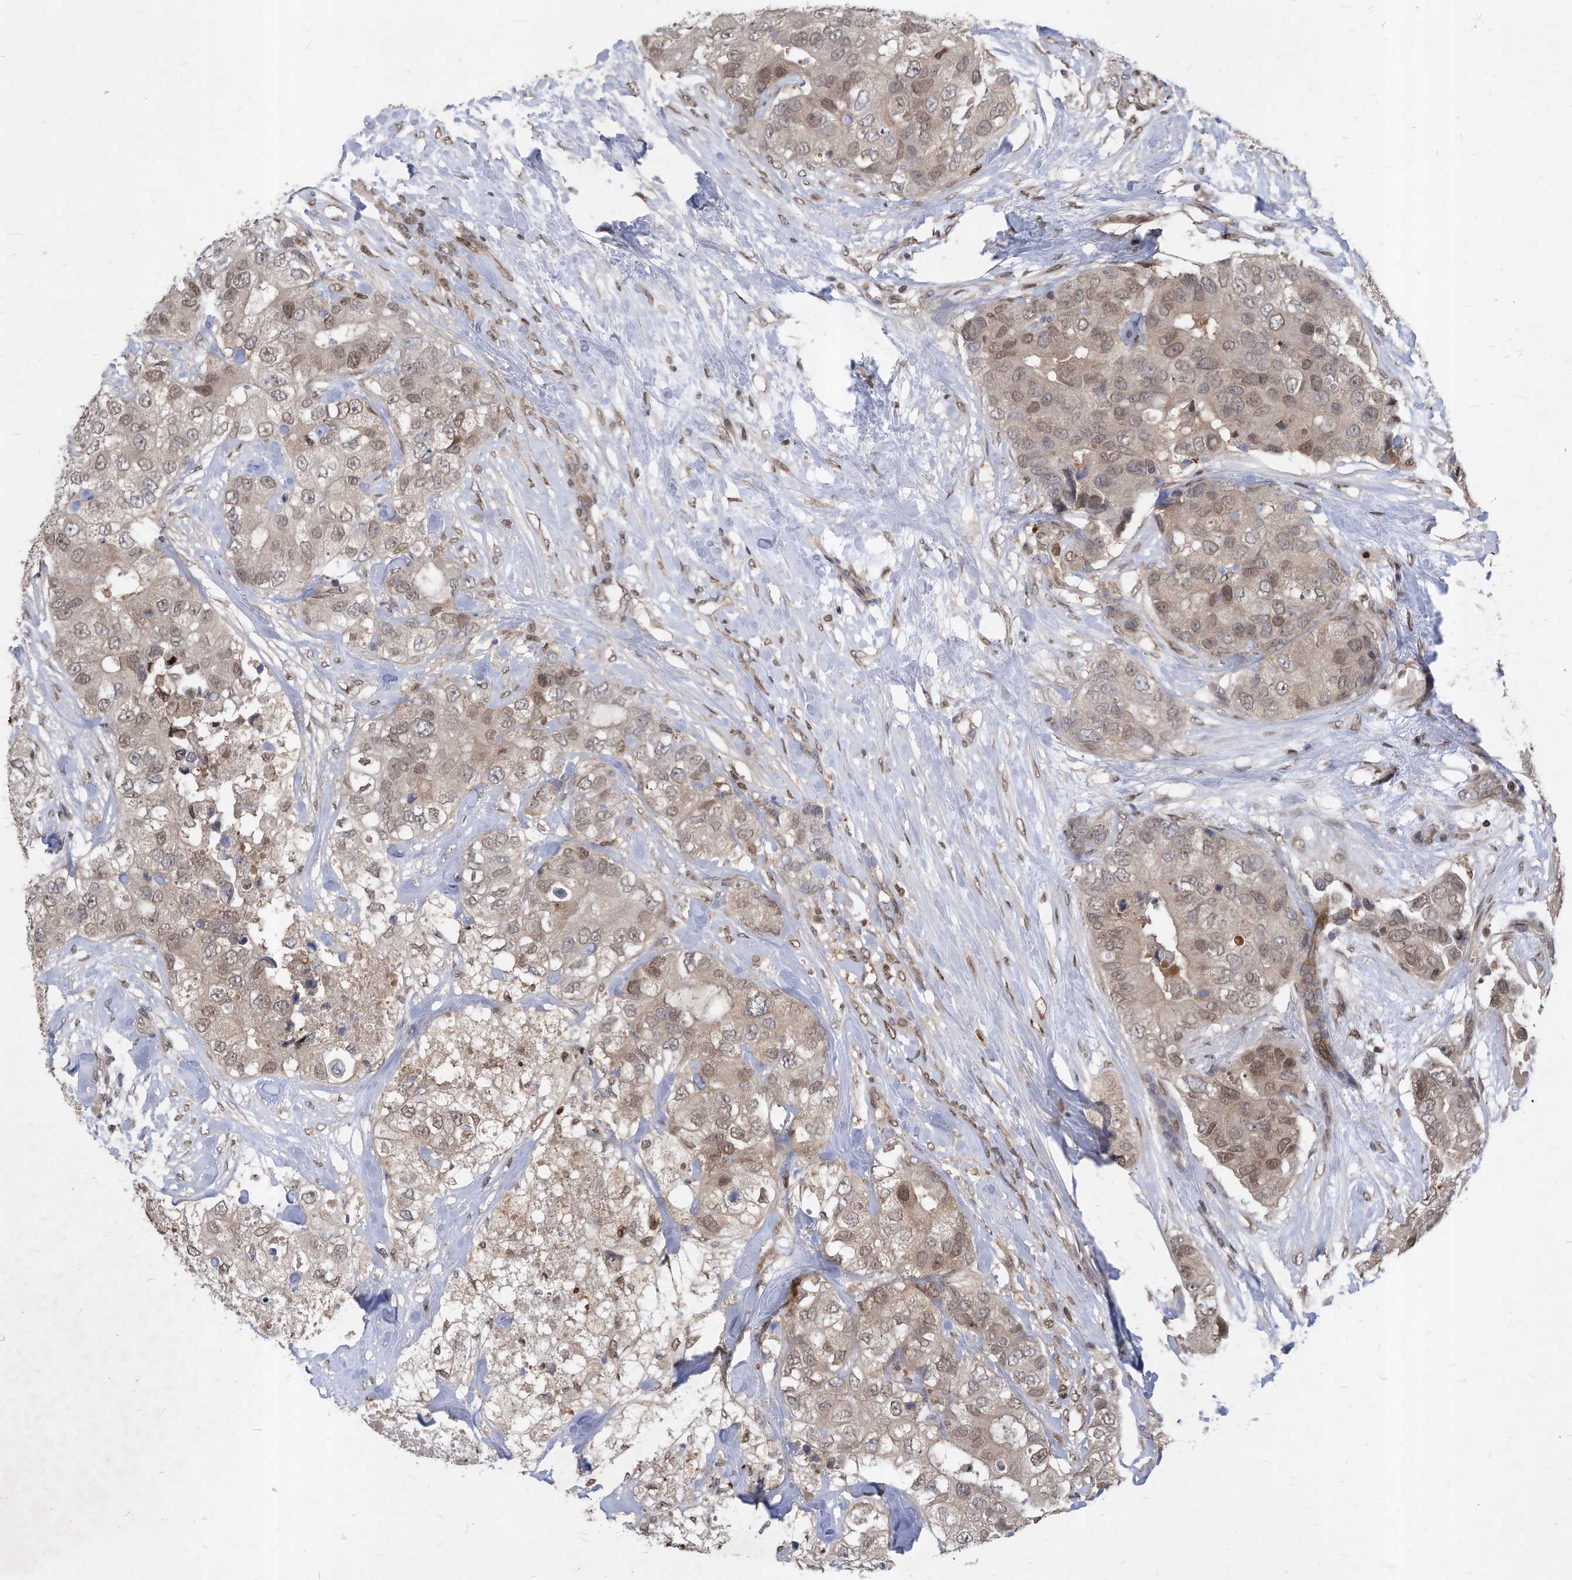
{"staining": {"intensity": "moderate", "quantity": "25%-75%", "location": "nuclear"}, "tissue": "breast cancer", "cell_type": "Tumor cells", "image_type": "cancer", "snomed": [{"axis": "morphology", "description": "Duct carcinoma"}, {"axis": "topography", "description": "Breast"}], "caption": "DAB (3,3'-diaminobenzidine) immunohistochemical staining of breast intraductal carcinoma reveals moderate nuclear protein staining in approximately 25%-75% of tumor cells. The staining was performed using DAB, with brown indicating positive protein expression. Nuclei are stained blue with hematoxylin.", "gene": "KPNB1", "patient": {"sex": "female", "age": 62}}